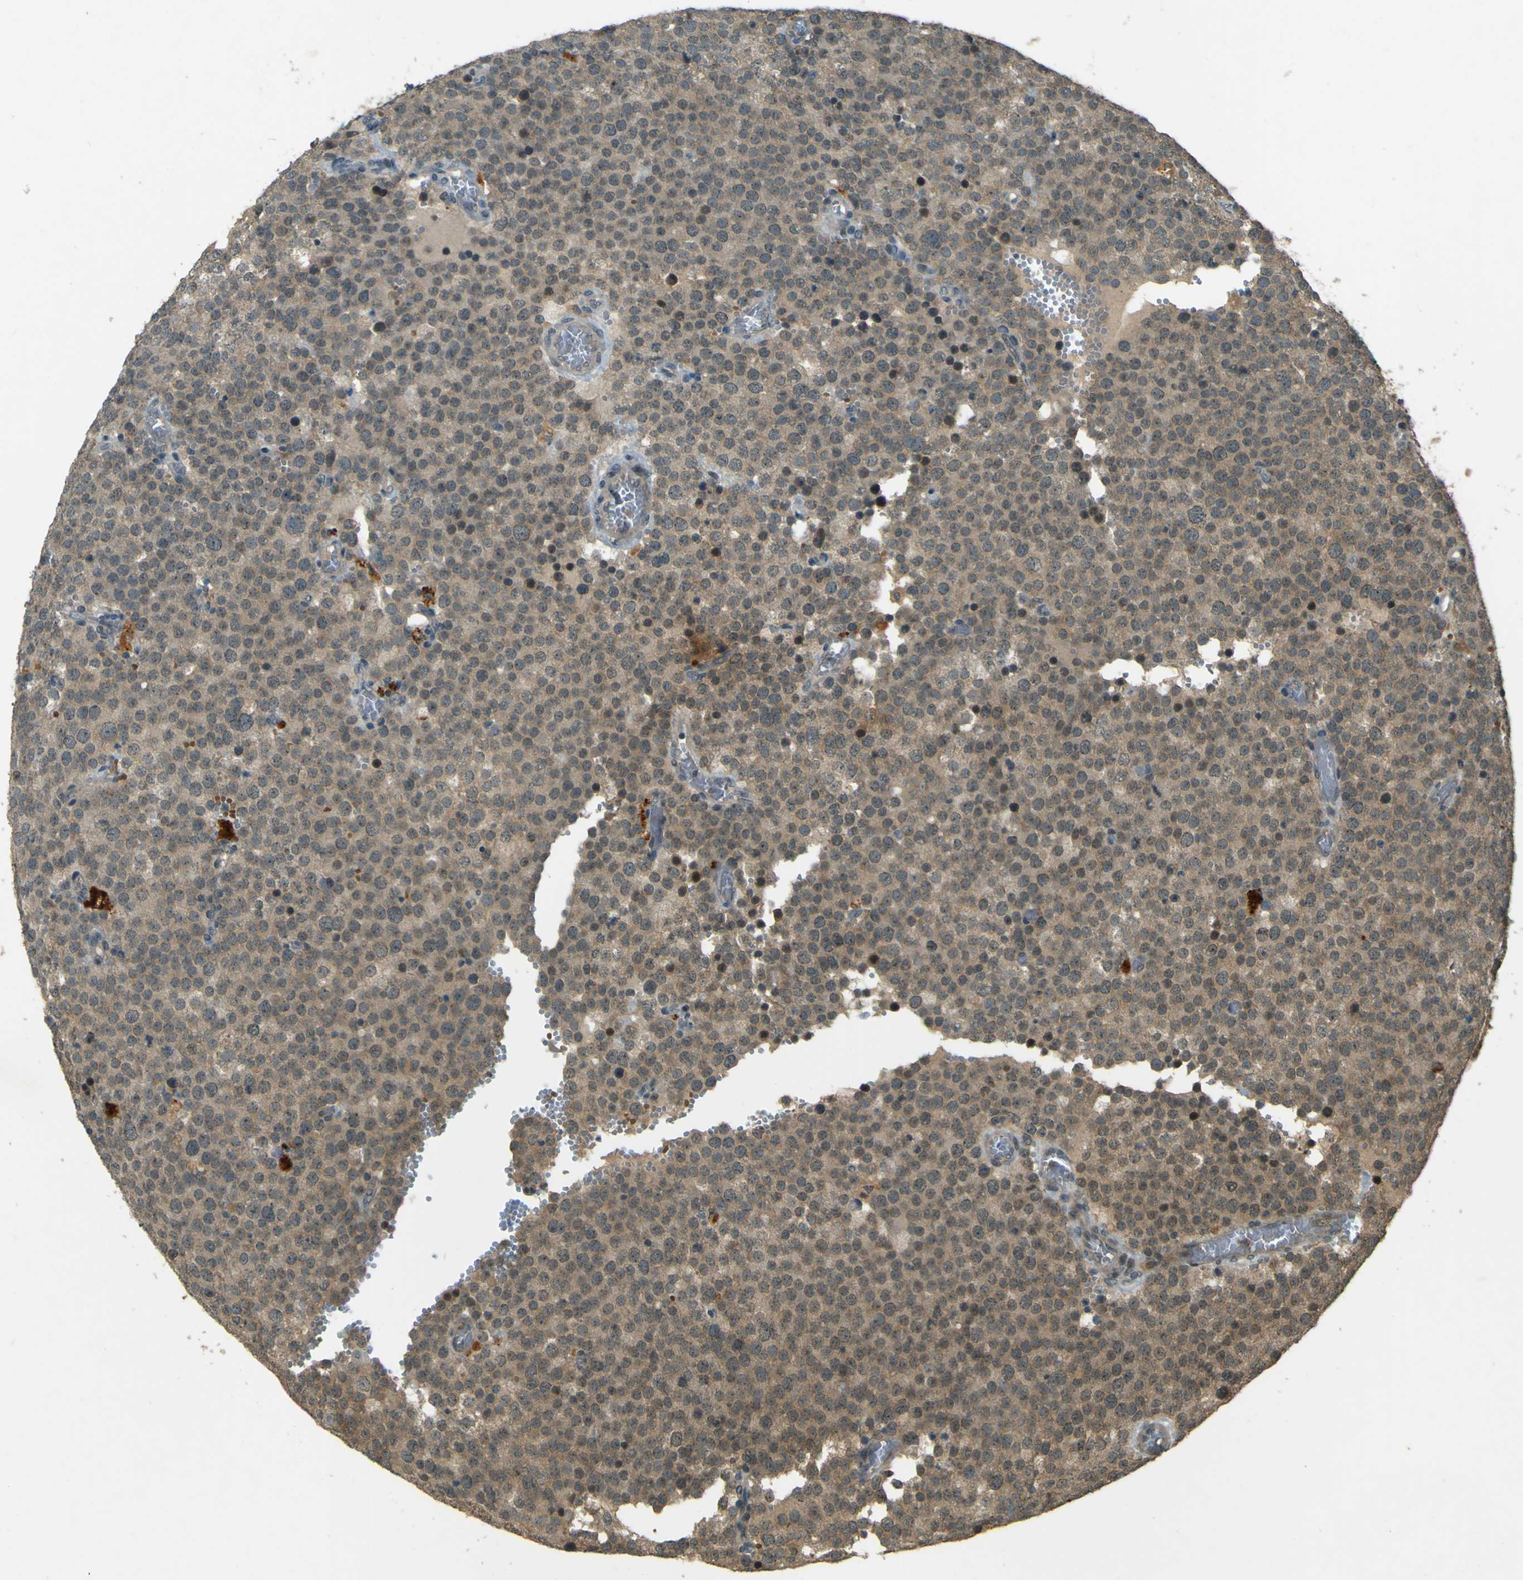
{"staining": {"intensity": "weak", "quantity": ">75%", "location": "cytoplasmic/membranous"}, "tissue": "testis cancer", "cell_type": "Tumor cells", "image_type": "cancer", "snomed": [{"axis": "morphology", "description": "Normal tissue, NOS"}, {"axis": "morphology", "description": "Seminoma, NOS"}, {"axis": "topography", "description": "Testis"}], "caption": "Immunohistochemical staining of testis seminoma exhibits low levels of weak cytoplasmic/membranous positivity in about >75% of tumor cells.", "gene": "MPDZ", "patient": {"sex": "male", "age": 71}}